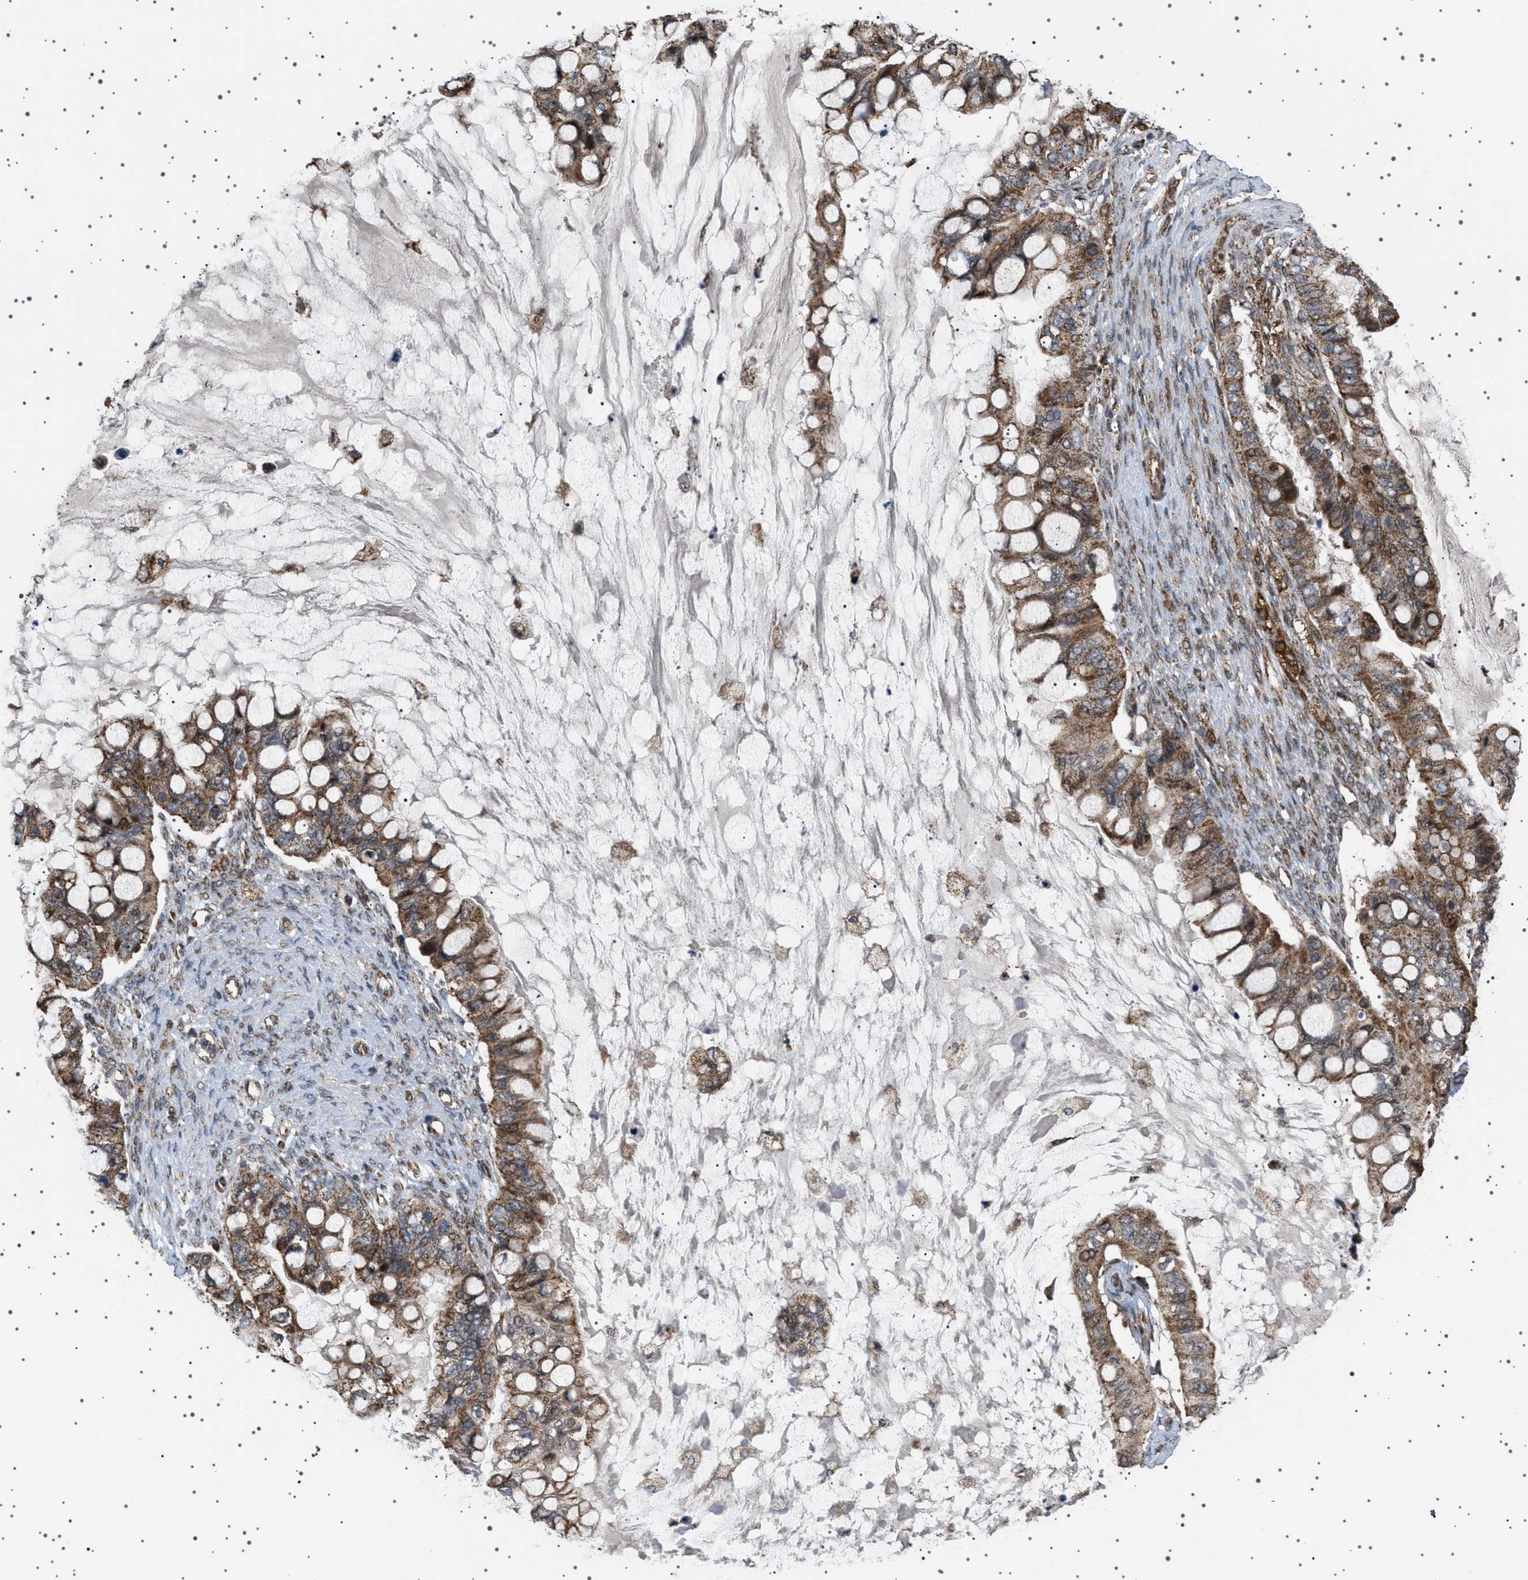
{"staining": {"intensity": "moderate", "quantity": ">75%", "location": "cytoplasmic/membranous,nuclear"}, "tissue": "ovarian cancer", "cell_type": "Tumor cells", "image_type": "cancer", "snomed": [{"axis": "morphology", "description": "Cystadenocarcinoma, mucinous, NOS"}, {"axis": "topography", "description": "Ovary"}], "caption": "The micrograph exhibits staining of mucinous cystadenocarcinoma (ovarian), revealing moderate cytoplasmic/membranous and nuclear protein staining (brown color) within tumor cells.", "gene": "MELK", "patient": {"sex": "female", "age": 80}}